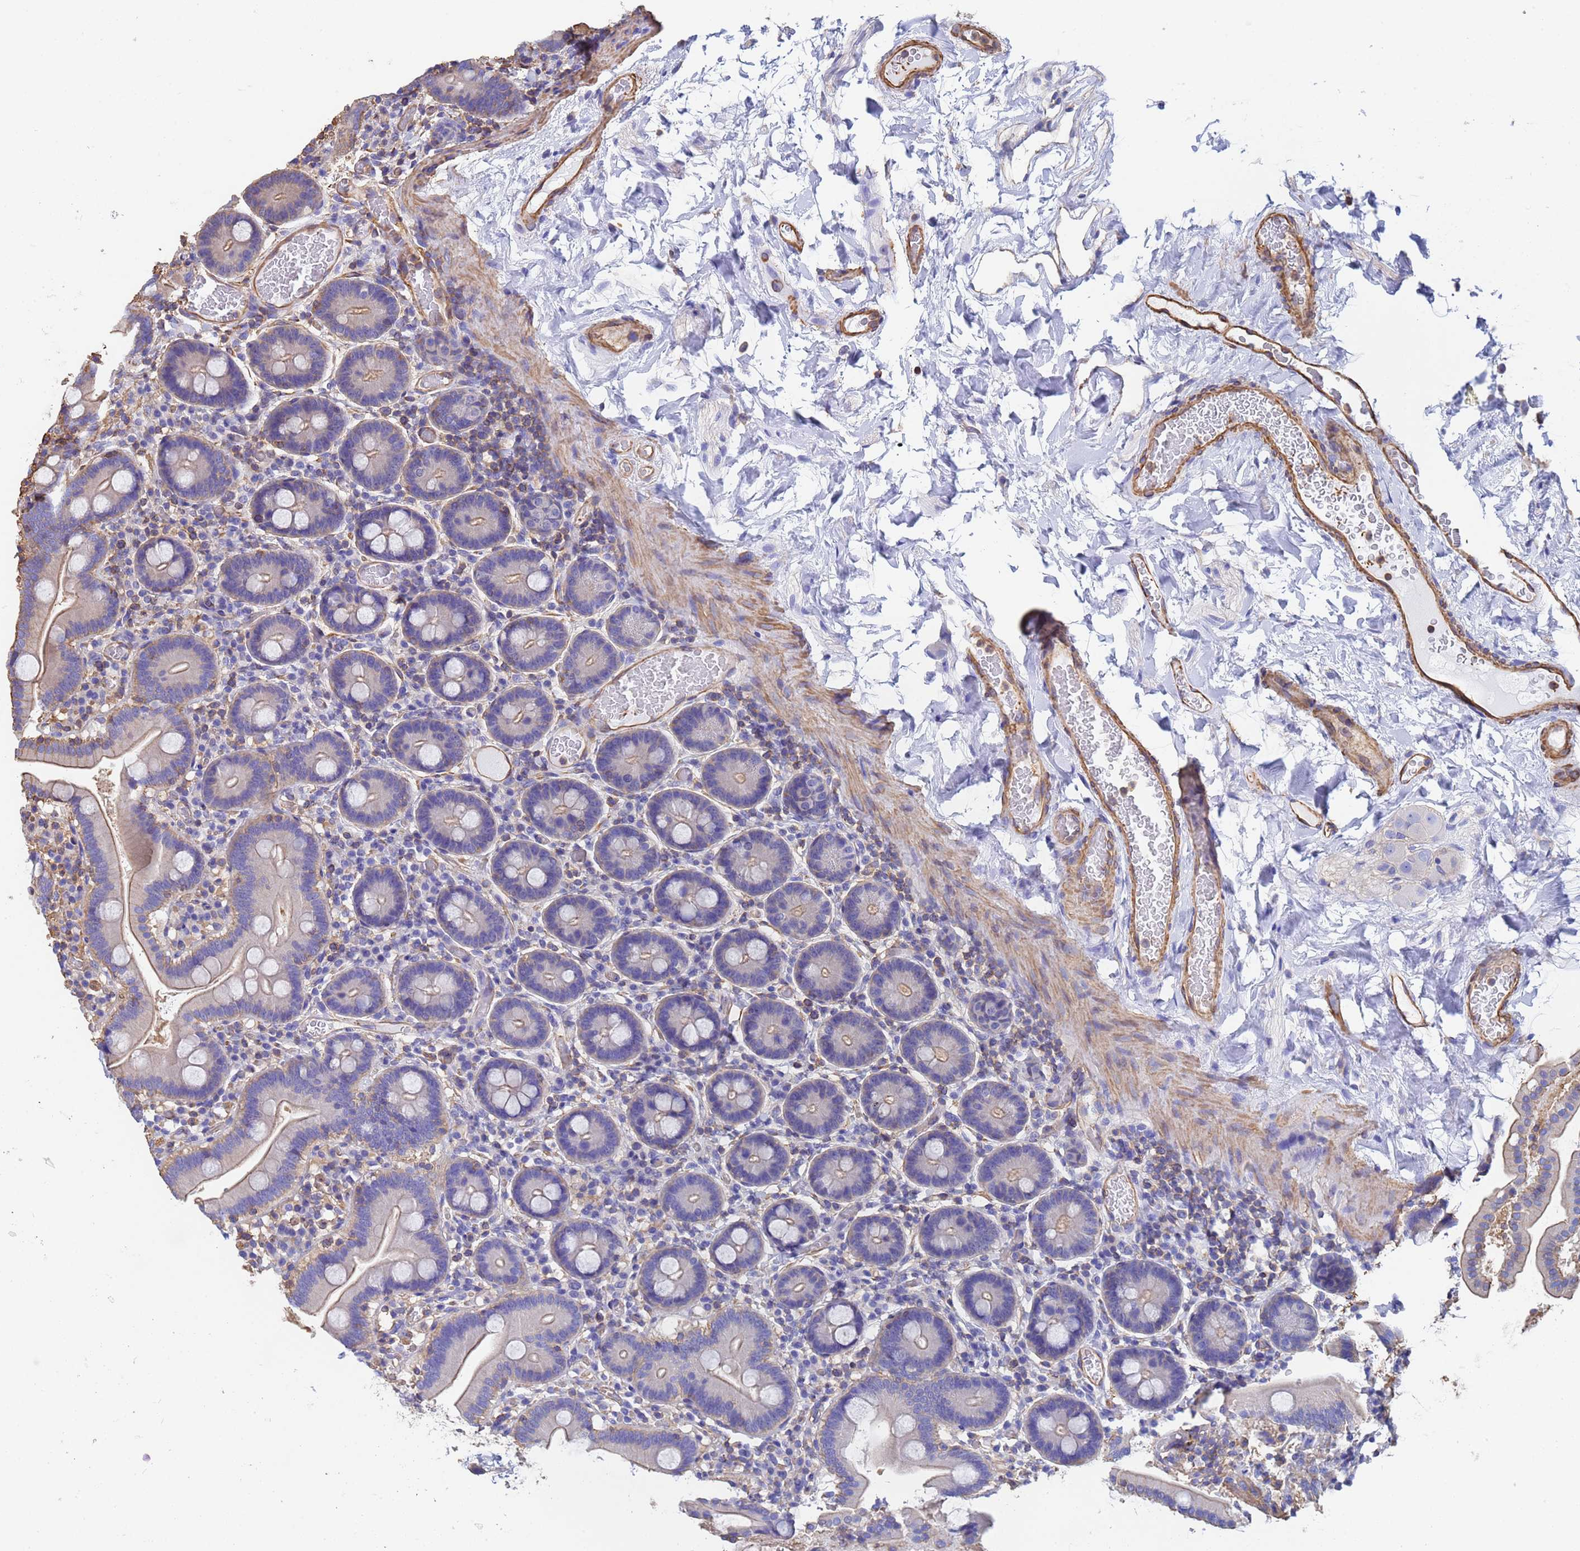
{"staining": {"intensity": "weak", "quantity": "25%-75%", "location": "cytoplasmic/membranous"}, "tissue": "duodenum", "cell_type": "Glandular cells", "image_type": "normal", "snomed": [{"axis": "morphology", "description": "Normal tissue, NOS"}, {"axis": "topography", "description": "Duodenum"}], "caption": "Protein staining of normal duodenum shows weak cytoplasmic/membranous positivity in approximately 25%-75% of glandular cells.", "gene": "MYL12A", "patient": {"sex": "male", "age": 55}}